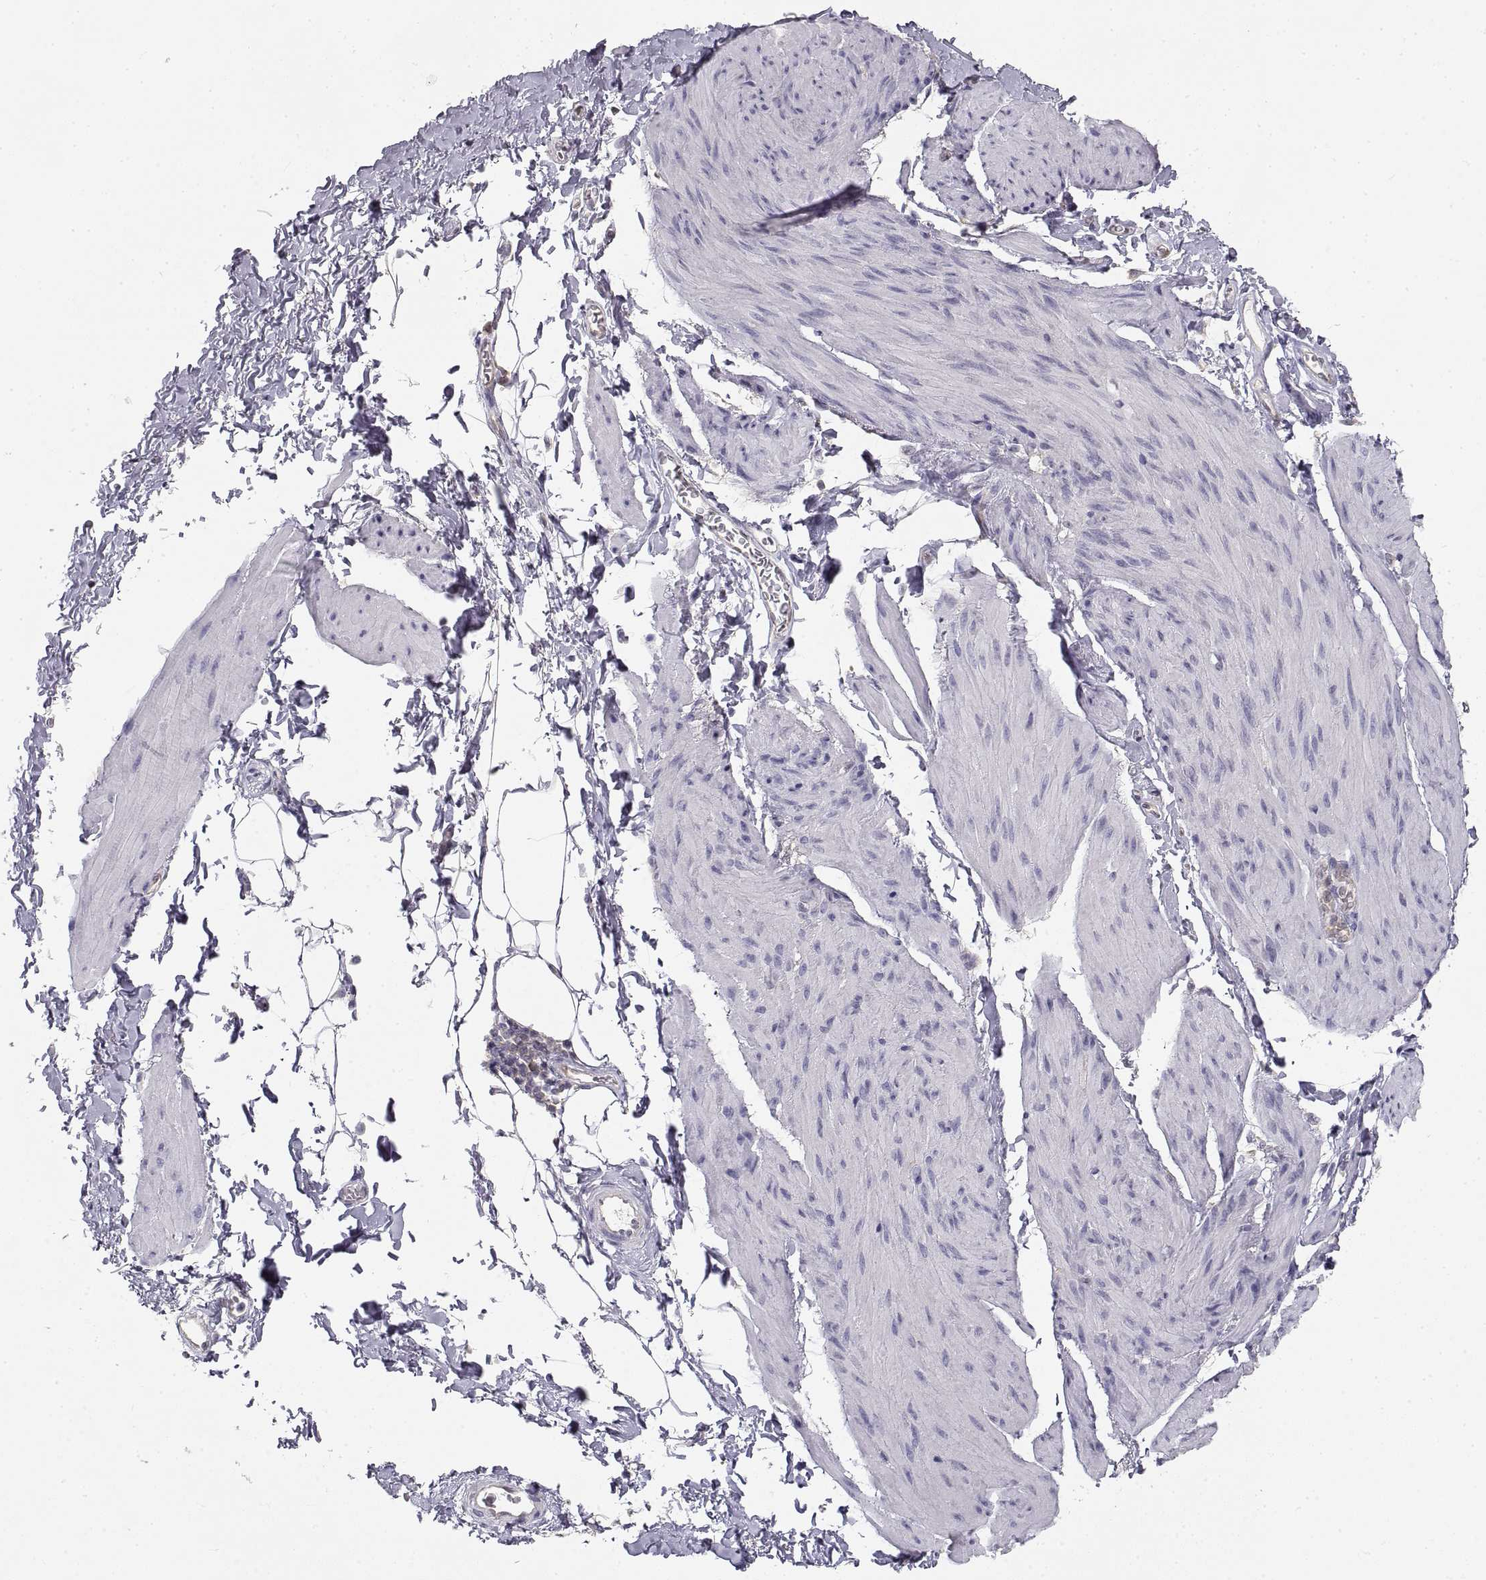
{"staining": {"intensity": "negative", "quantity": "none", "location": "none"}, "tissue": "smooth muscle", "cell_type": "Smooth muscle cells", "image_type": "normal", "snomed": [{"axis": "morphology", "description": "Normal tissue, NOS"}, {"axis": "topography", "description": "Adipose tissue"}, {"axis": "topography", "description": "Smooth muscle"}, {"axis": "topography", "description": "Peripheral nerve tissue"}], "caption": "This is an immunohistochemistry histopathology image of normal smooth muscle. There is no staining in smooth muscle cells.", "gene": "HSP90AB1", "patient": {"sex": "male", "age": 83}}